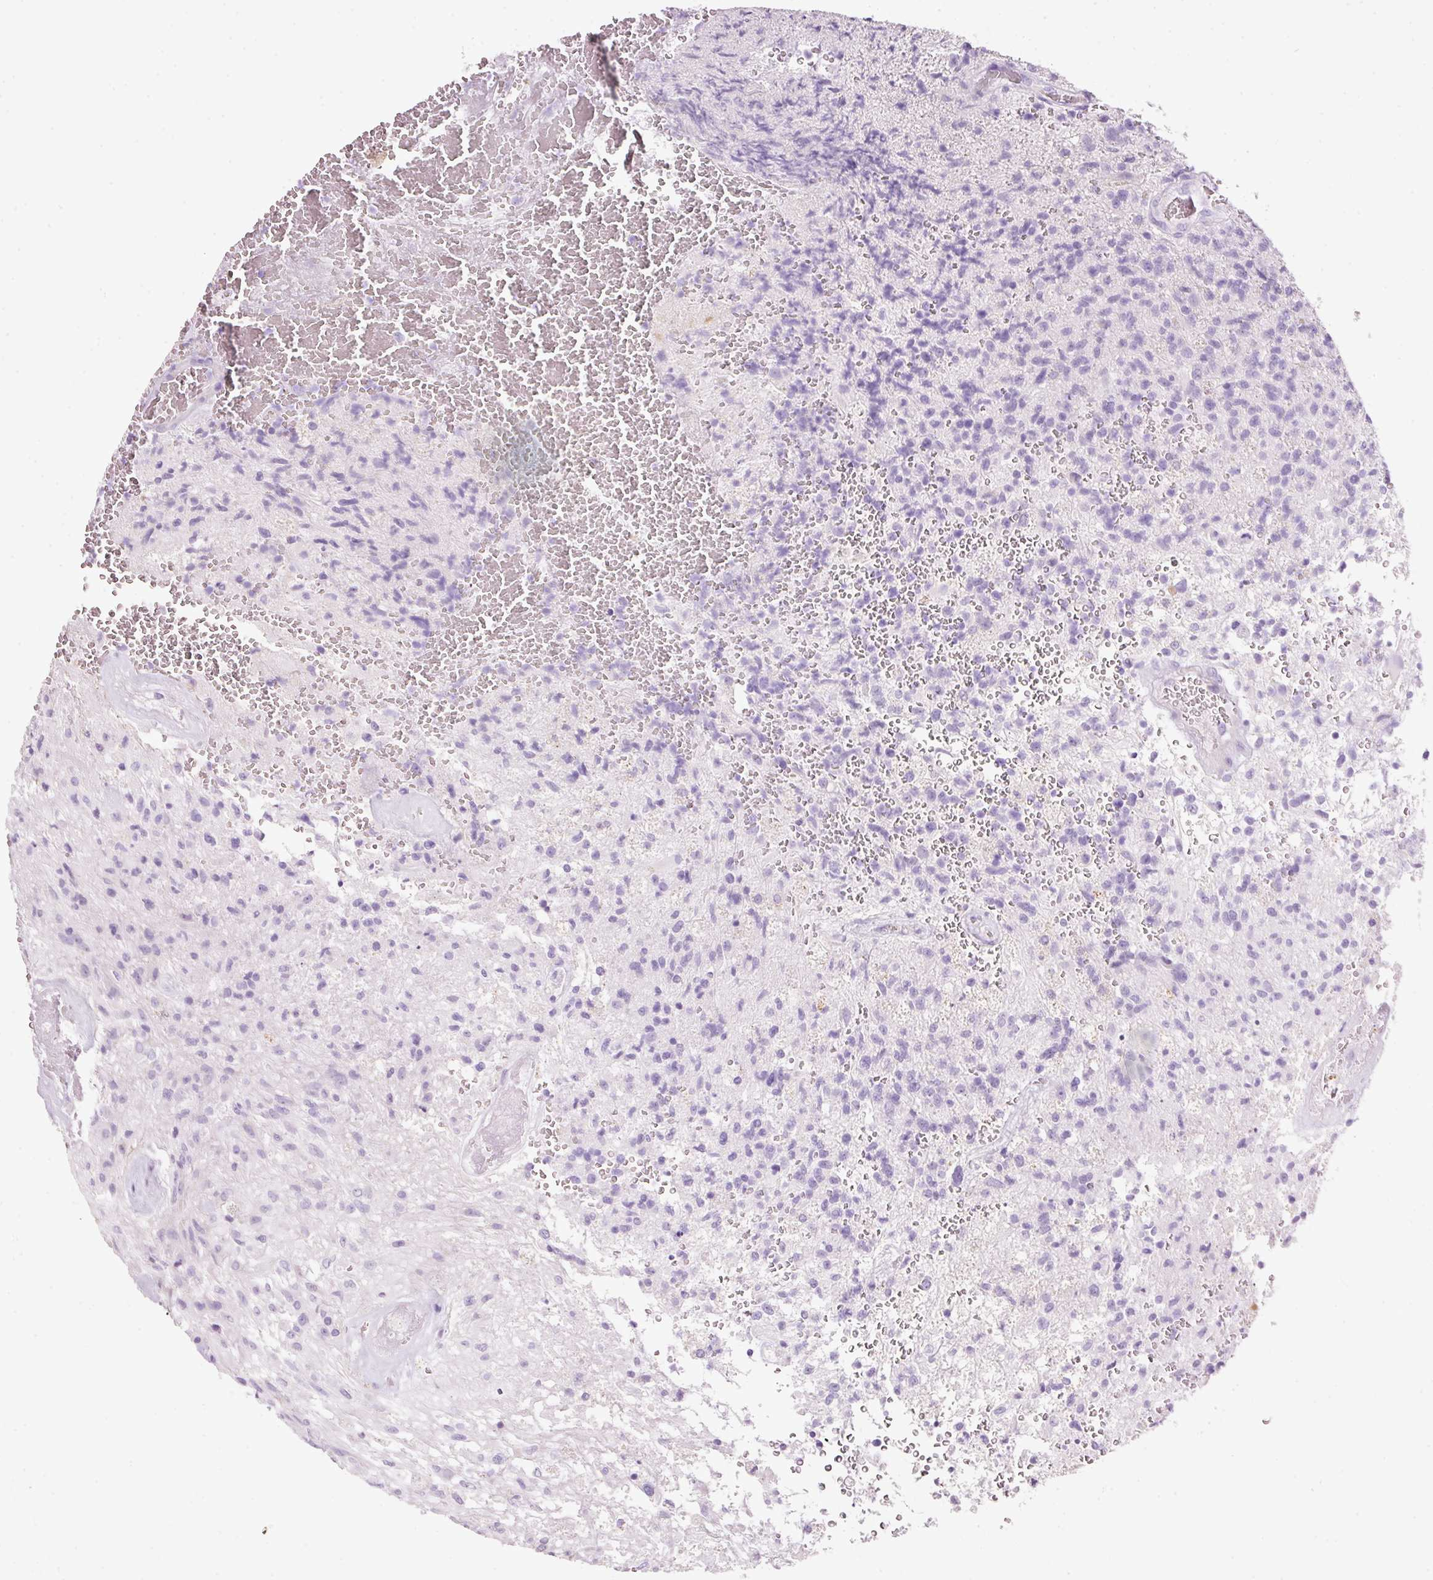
{"staining": {"intensity": "negative", "quantity": "none", "location": "none"}, "tissue": "glioma", "cell_type": "Tumor cells", "image_type": "cancer", "snomed": [{"axis": "morphology", "description": "Glioma, malignant, High grade"}, {"axis": "topography", "description": "Brain"}], "caption": "A histopathology image of glioma stained for a protein demonstrates no brown staining in tumor cells.", "gene": "BSND", "patient": {"sex": "male", "age": 56}}